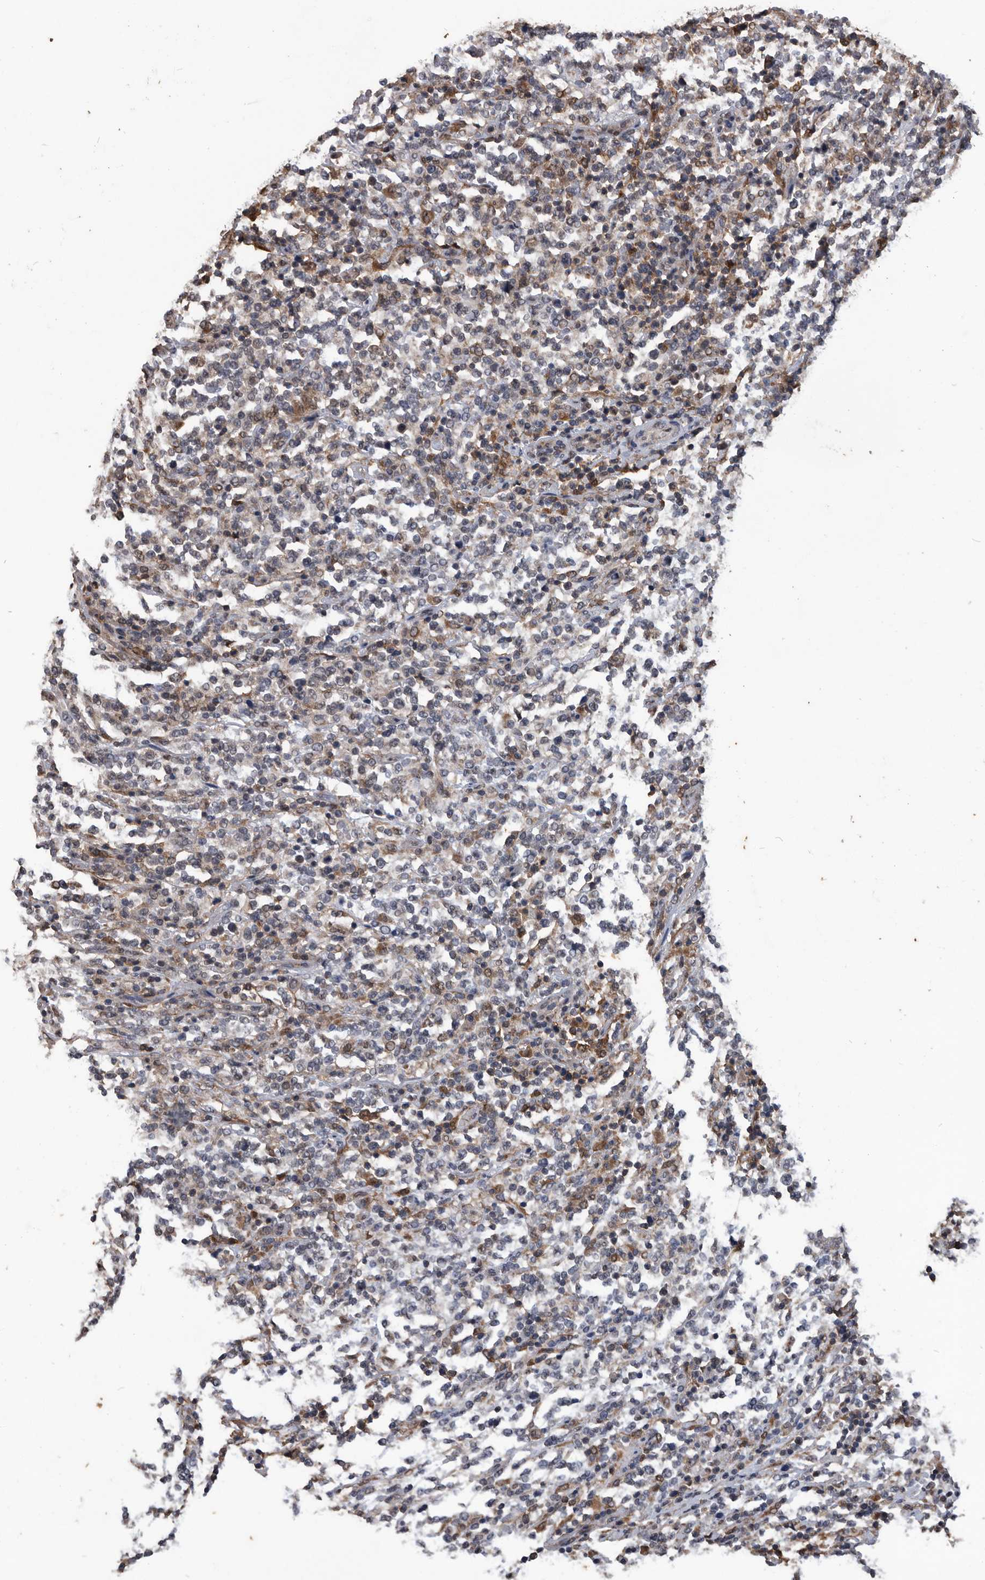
{"staining": {"intensity": "negative", "quantity": "none", "location": "none"}, "tissue": "lymphoma", "cell_type": "Tumor cells", "image_type": "cancer", "snomed": [{"axis": "morphology", "description": "Malignant lymphoma, non-Hodgkin's type, High grade"}, {"axis": "topography", "description": "Soft tissue"}], "caption": "Human high-grade malignant lymphoma, non-Hodgkin's type stained for a protein using immunohistochemistry (IHC) displays no staining in tumor cells.", "gene": "NRBP1", "patient": {"sex": "male", "age": 18}}